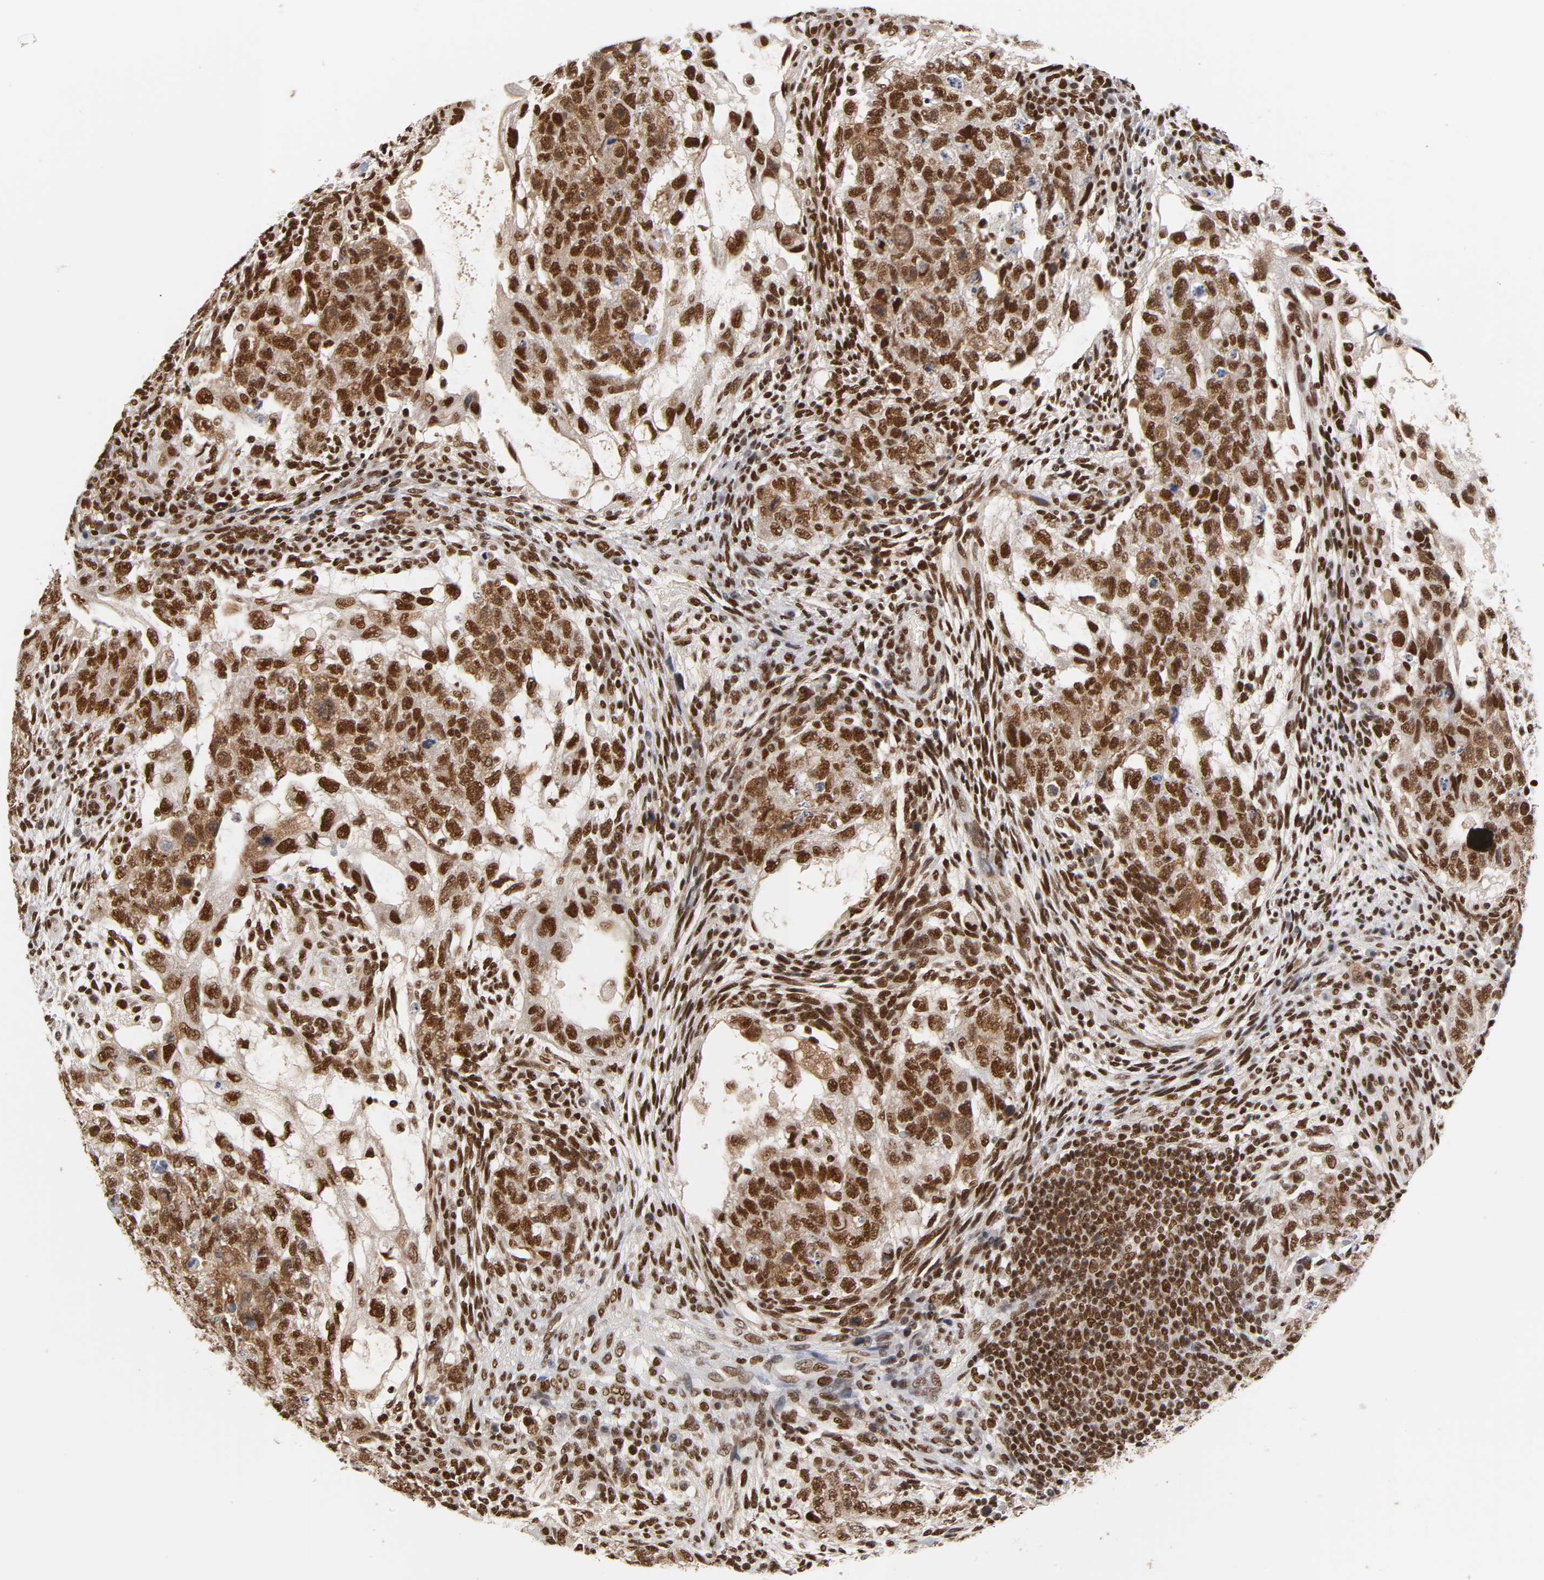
{"staining": {"intensity": "strong", "quantity": ">75%", "location": "nuclear"}, "tissue": "testis cancer", "cell_type": "Tumor cells", "image_type": "cancer", "snomed": [{"axis": "morphology", "description": "Normal tissue, NOS"}, {"axis": "morphology", "description": "Carcinoma, Embryonal, NOS"}, {"axis": "topography", "description": "Testis"}], "caption": "The photomicrograph demonstrates immunohistochemical staining of testis cancer. There is strong nuclear expression is seen in about >75% of tumor cells.", "gene": "ILKAP", "patient": {"sex": "male", "age": 36}}